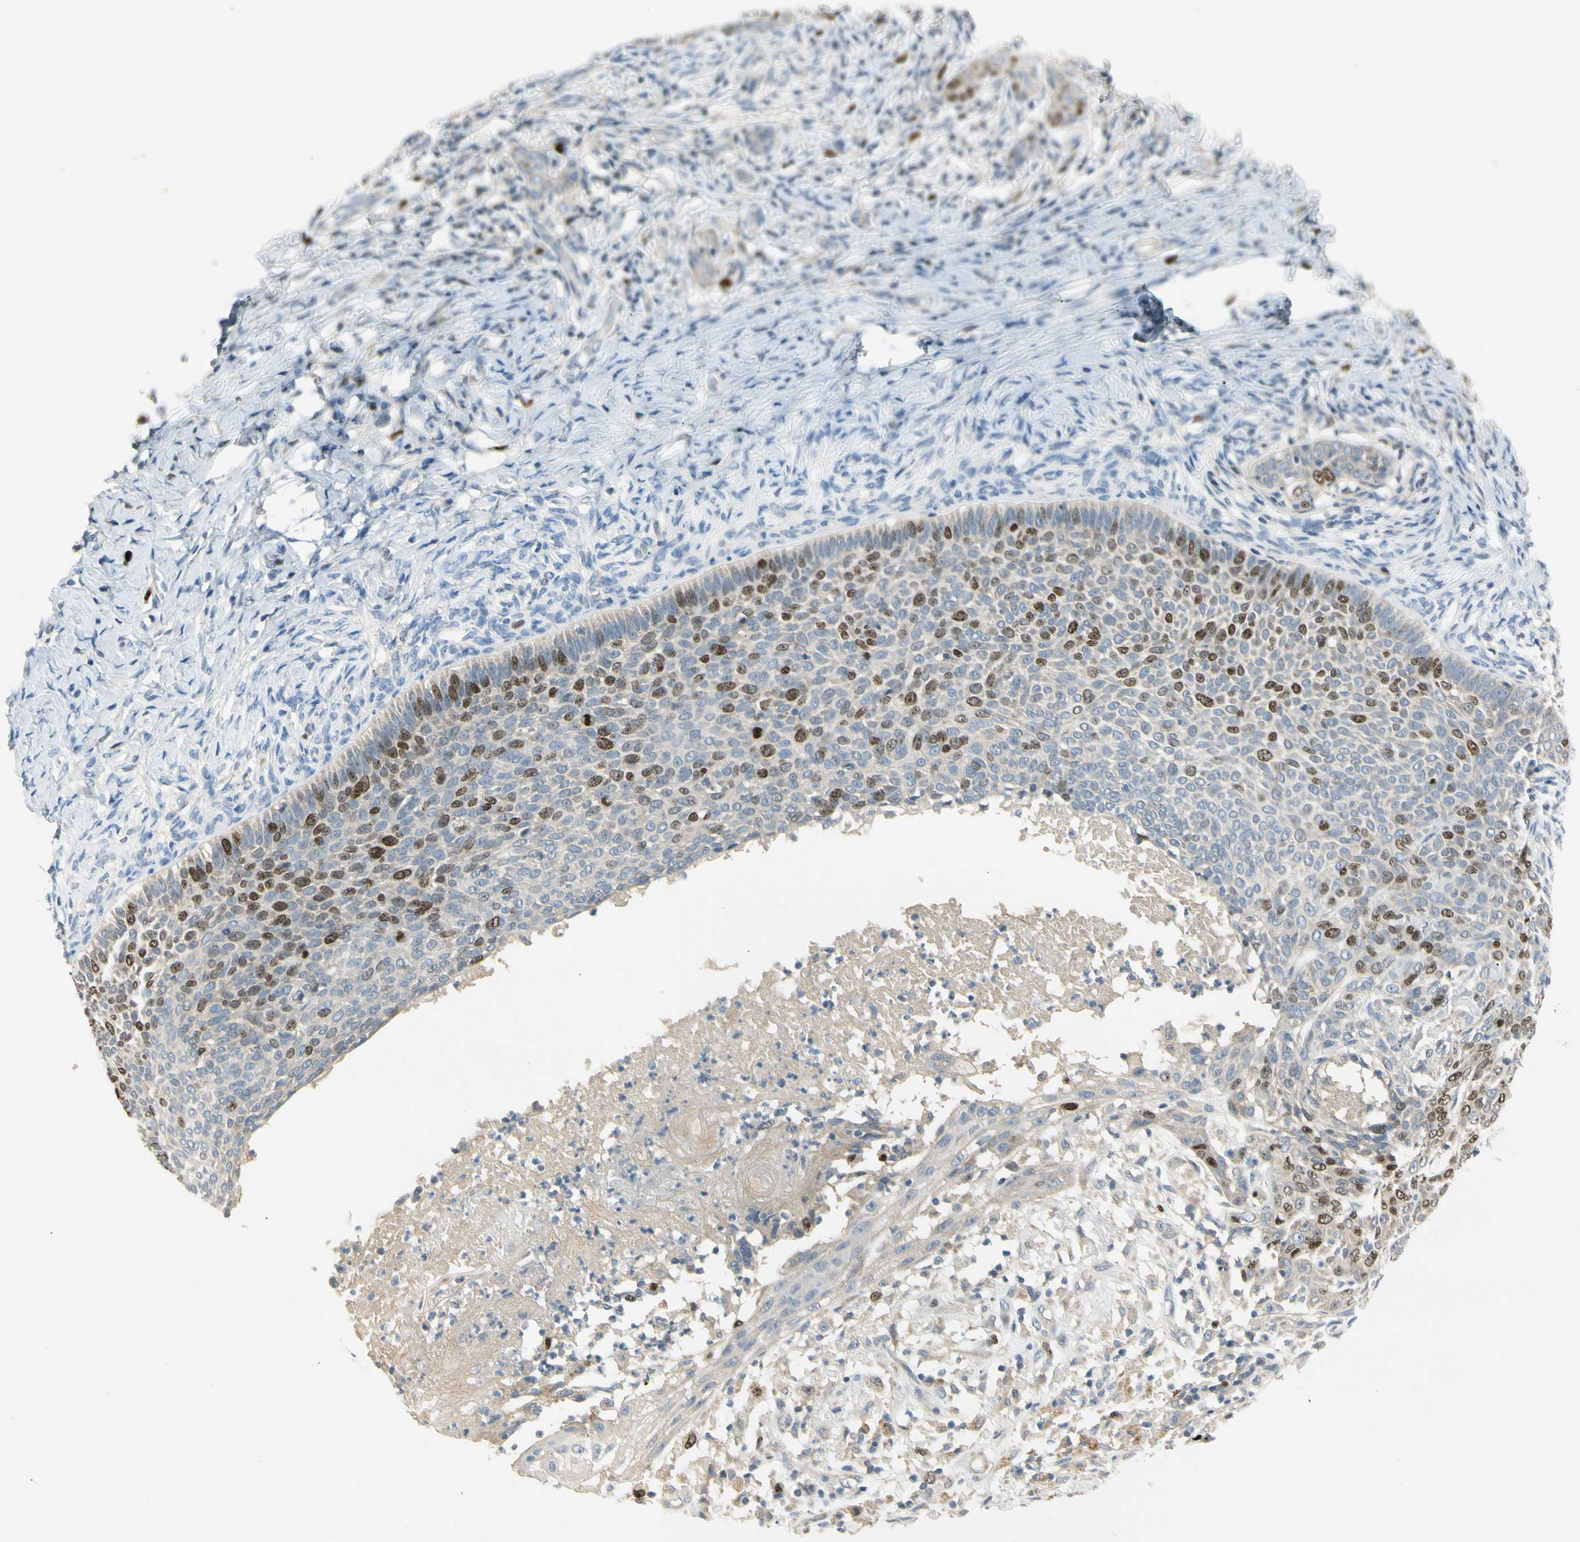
{"staining": {"intensity": "strong", "quantity": "<25%", "location": "nuclear"}, "tissue": "skin cancer", "cell_type": "Tumor cells", "image_type": "cancer", "snomed": [{"axis": "morphology", "description": "Normal tissue, NOS"}, {"axis": "morphology", "description": "Basal cell carcinoma"}, {"axis": "topography", "description": "Skin"}], "caption": "IHC photomicrograph of skin cancer stained for a protein (brown), which displays medium levels of strong nuclear staining in approximately <25% of tumor cells.", "gene": "PITX1", "patient": {"sex": "male", "age": 87}}